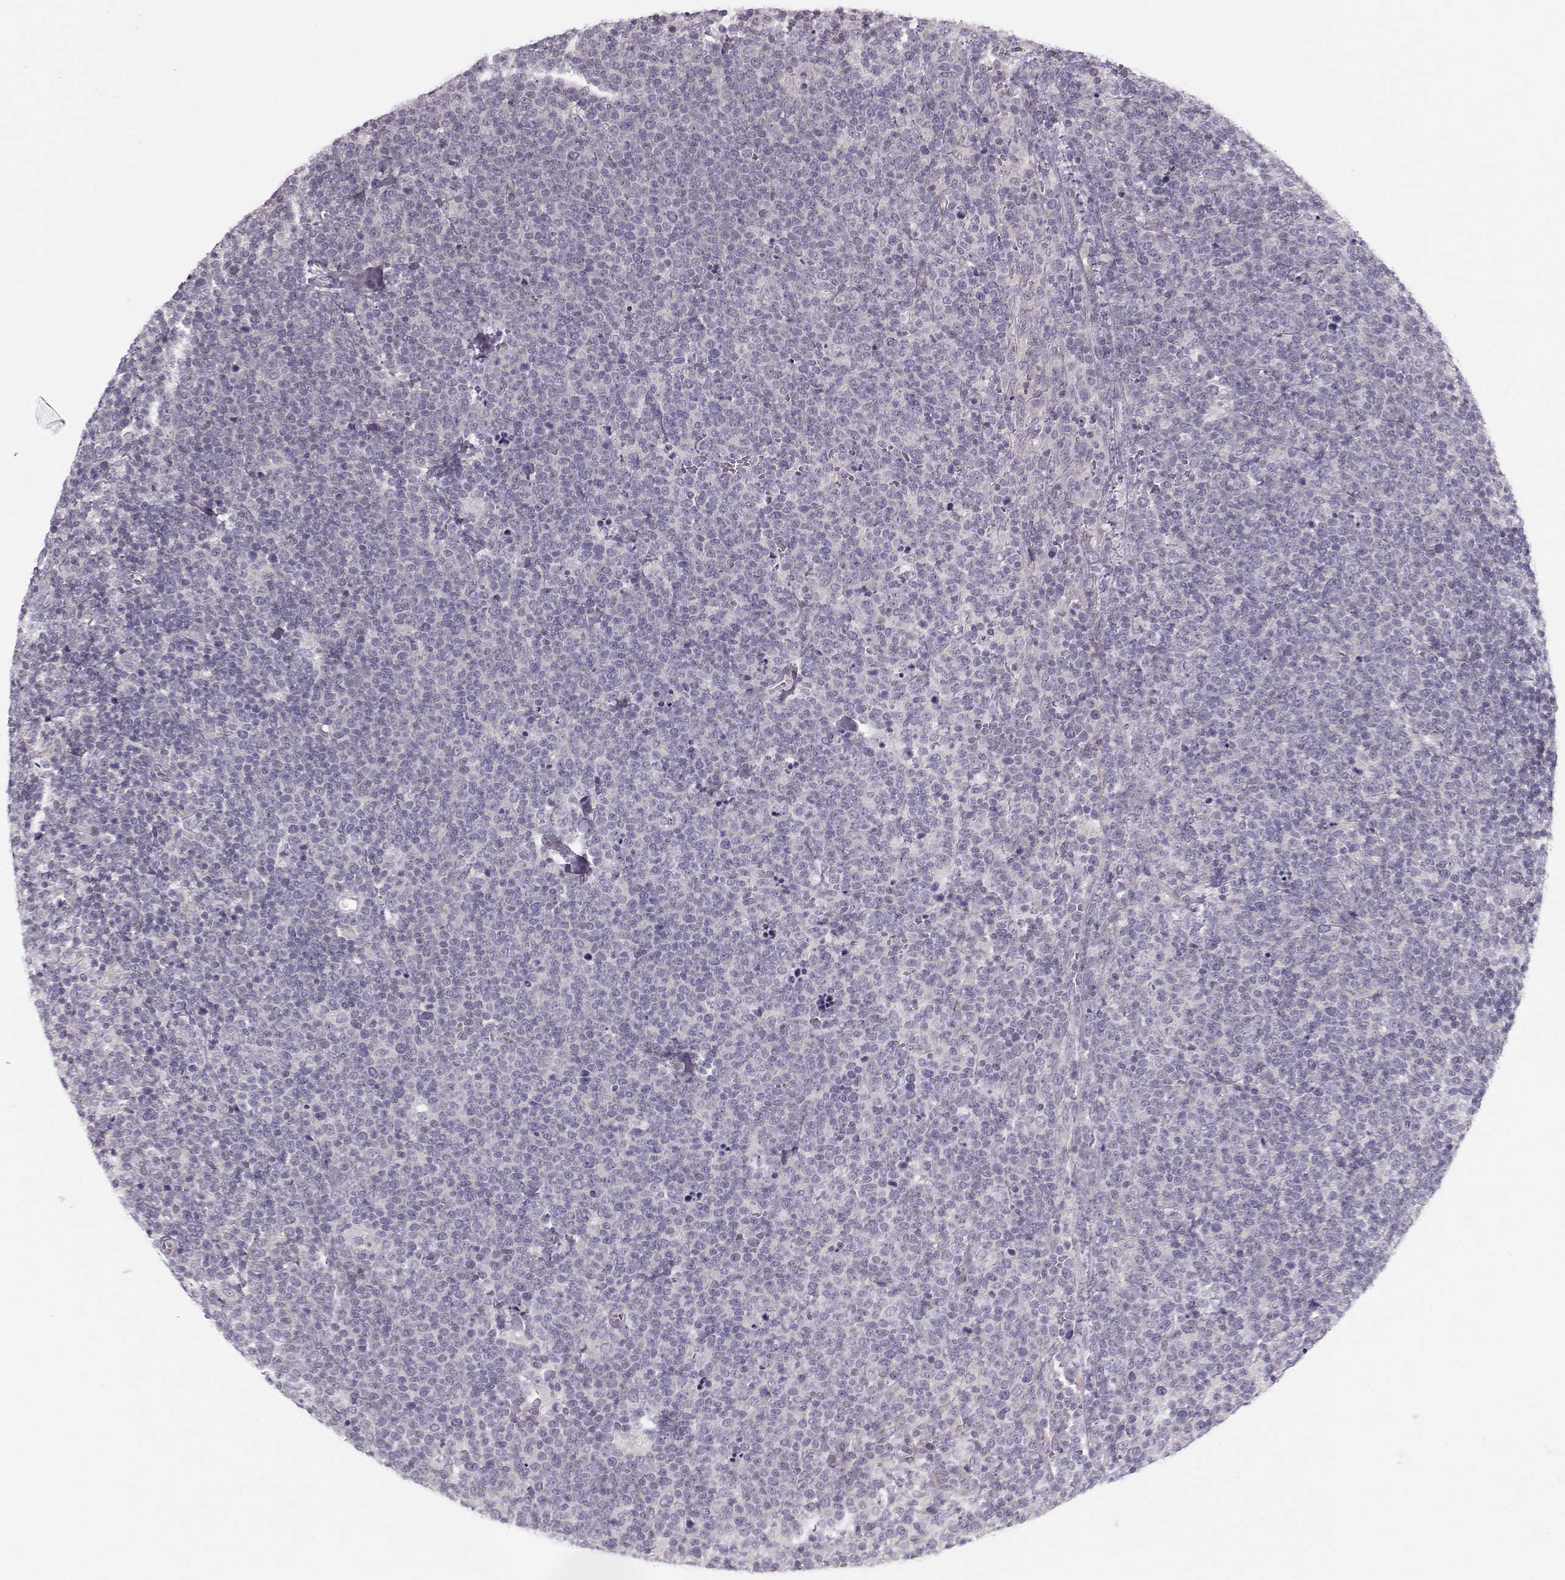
{"staining": {"intensity": "negative", "quantity": "none", "location": "none"}, "tissue": "lymphoma", "cell_type": "Tumor cells", "image_type": "cancer", "snomed": [{"axis": "morphology", "description": "Malignant lymphoma, non-Hodgkin's type, High grade"}, {"axis": "topography", "description": "Lymph node"}], "caption": "Tumor cells show no significant expression in high-grade malignant lymphoma, non-Hodgkin's type.", "gene": "MAST1", "patient": {"sex": "male", "age": 61}}